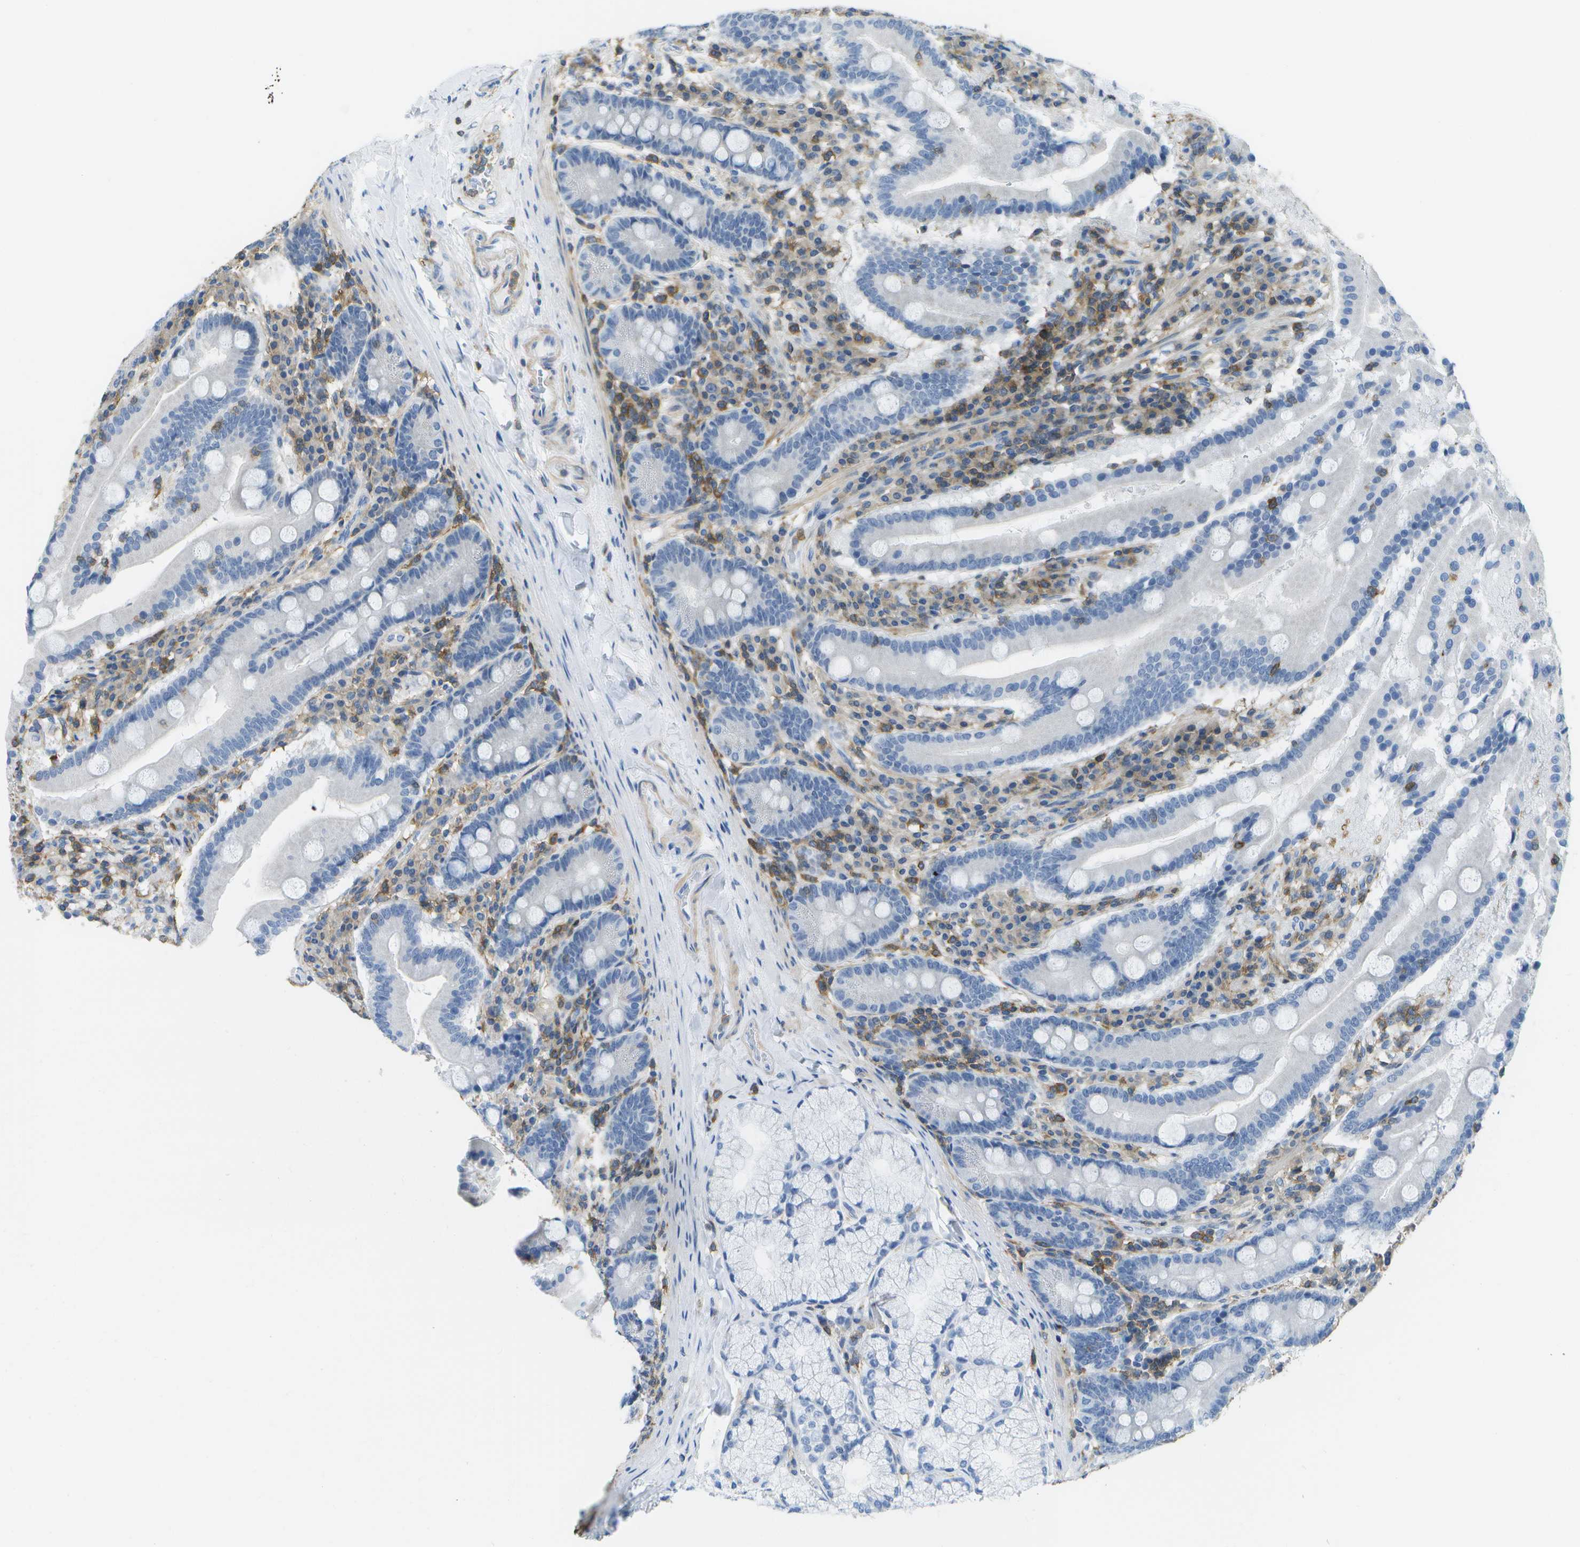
{"staining": {"intensity": "negative", "quantity": "none", "location": "none"}, "tissue": "duodenum", "cell_type": "Glandular cells", "image_type": "normal", "snomed": [{"axis": "morphology", "description": "Normal tissue, NOS"}, {"axis": "topography", "description": "Duodenum"}], "caption": "Human duodenum stained for a protein using immunohistochemistry (IHC) demonstrates no staining in glandular cells.", "gene": "RCSD1", "patient": {"sex": "male", "age": 50}}